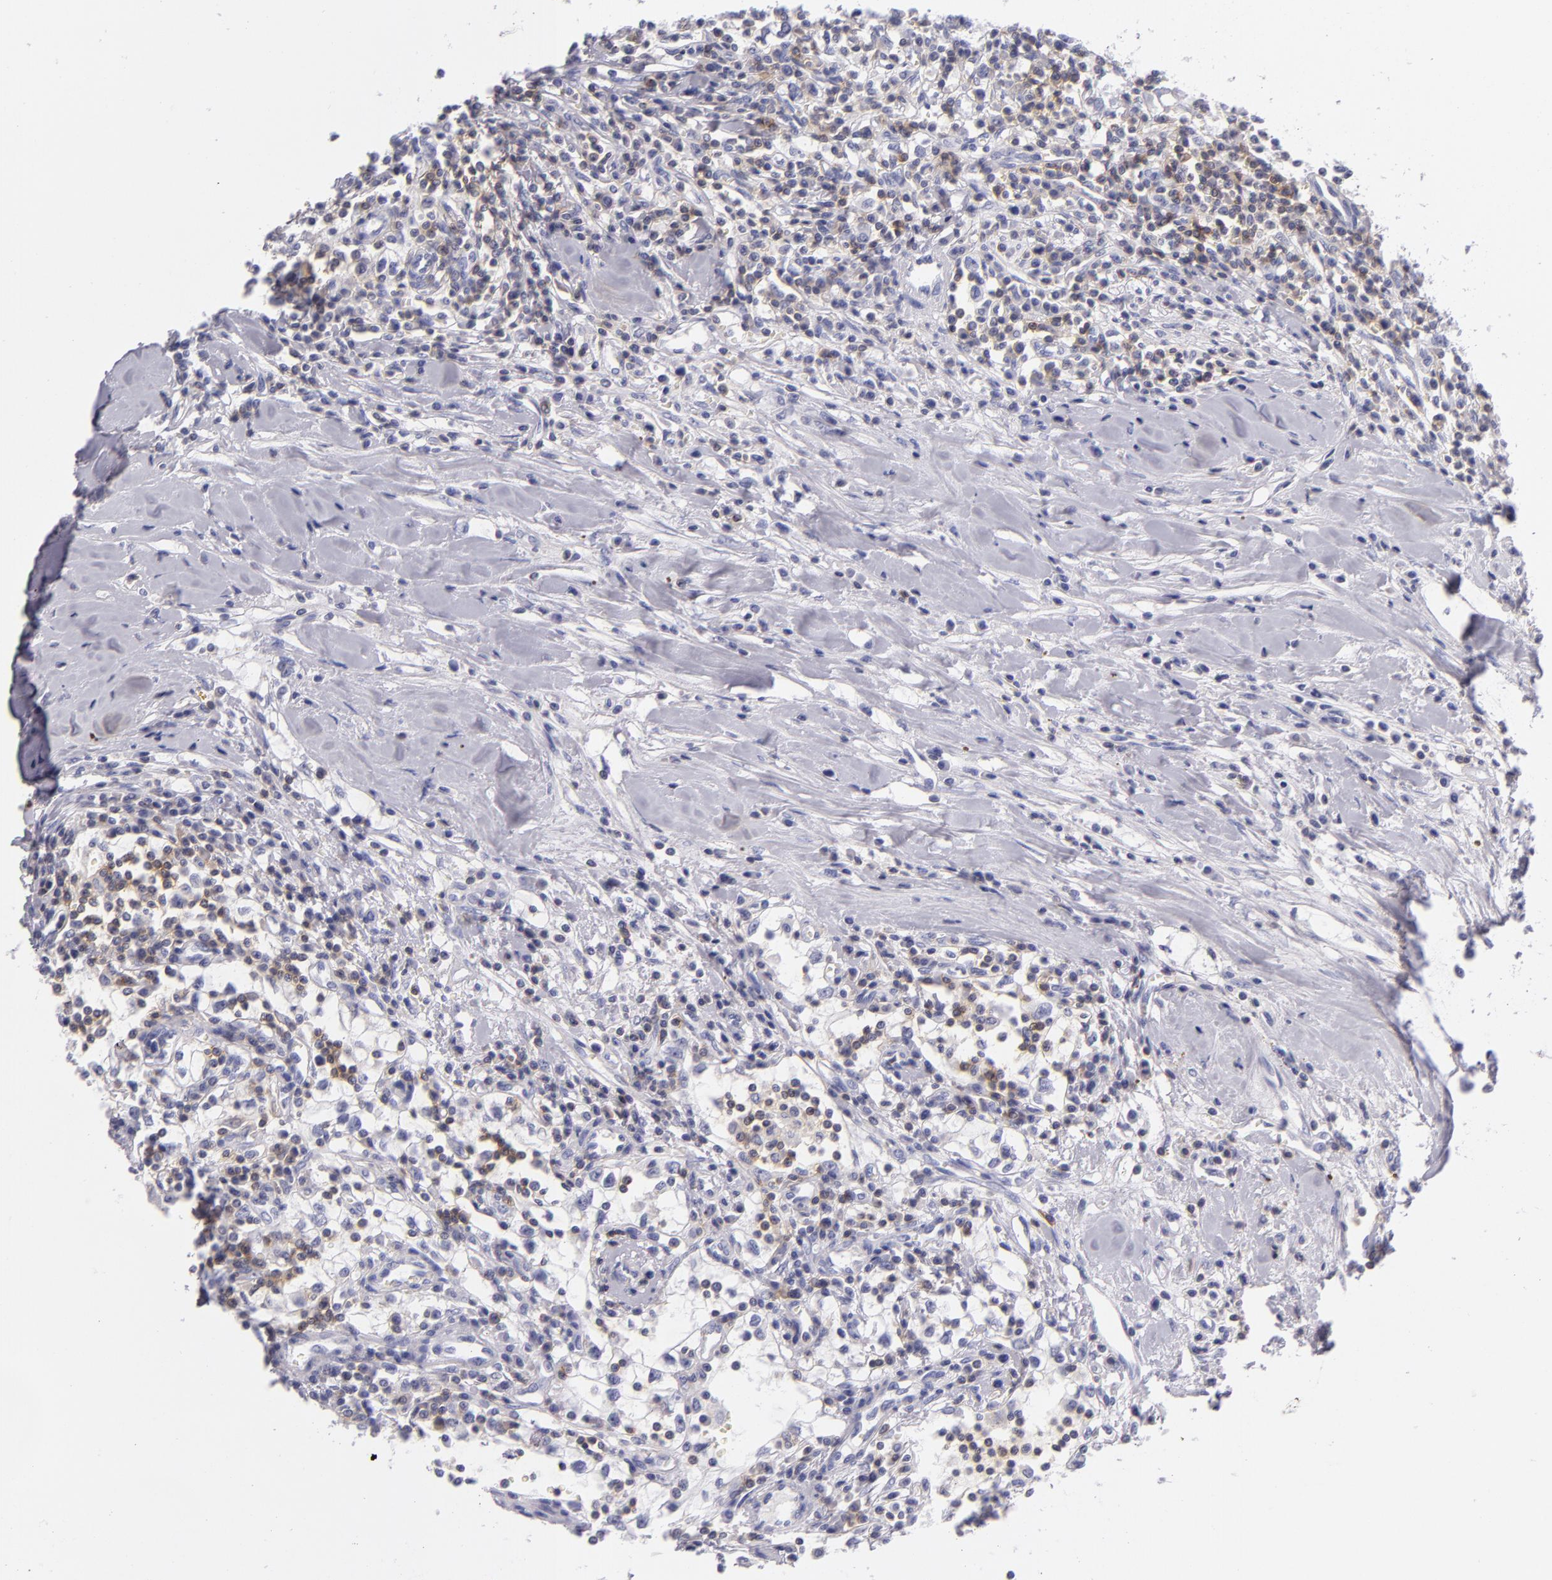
{"staining": {"intensity": "negative", "quantity": "none", "location": "none"}, "tissue": "renal cancer", "cell_type": "Tumor cells", "image_type": "cancer", "snomed": [{"axis": "morphology", "description": "Adenocarcinoma, NOS"}, {"axis": "topography", "description": "Kidney"}], "caption": "DAB immunohistochemical staining of adenocarcinoma (renal) reveals no significant expression in tumor cells.", "gene": "CD48", "patient": {"sex": "male", "age": 82}}